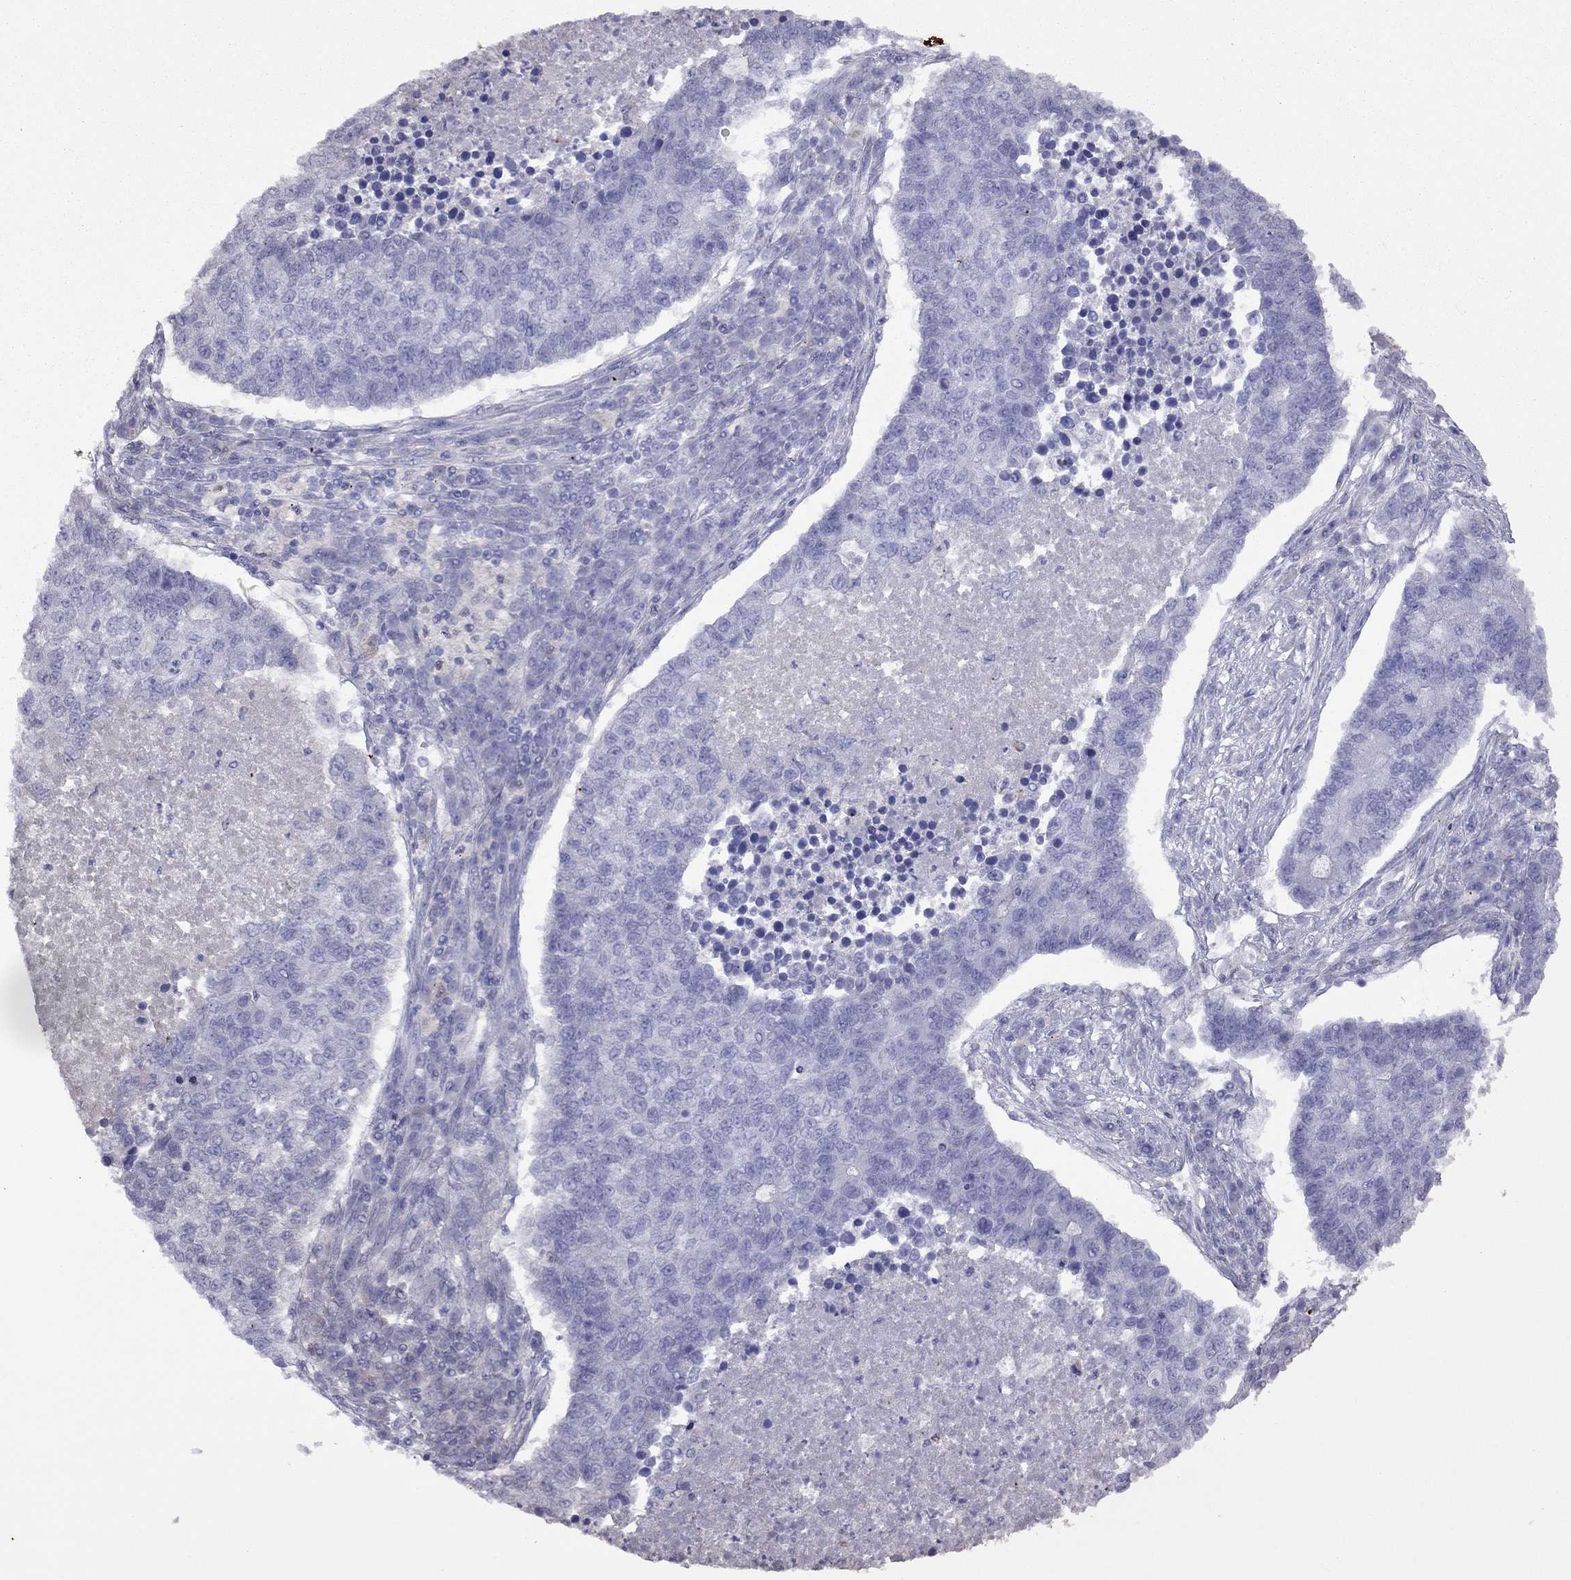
{"staining": {"intensity": "negative", "quantity": "none", "location": "none"}, "tissue": "lung cancer", "cell_type": "Tumor cells", "image_type": "cancer", "snomed": [{"axis": "morphology", "description": "Adenocarcinoma, NOS"}, {"axis": "topography", "description": "Lung"}], "caption": "Tumor cells show no significant protein positivity in lung adenocarcinoma.", "gene": "SLC30A8", "patient": {"sex": "male", "age": 57}}